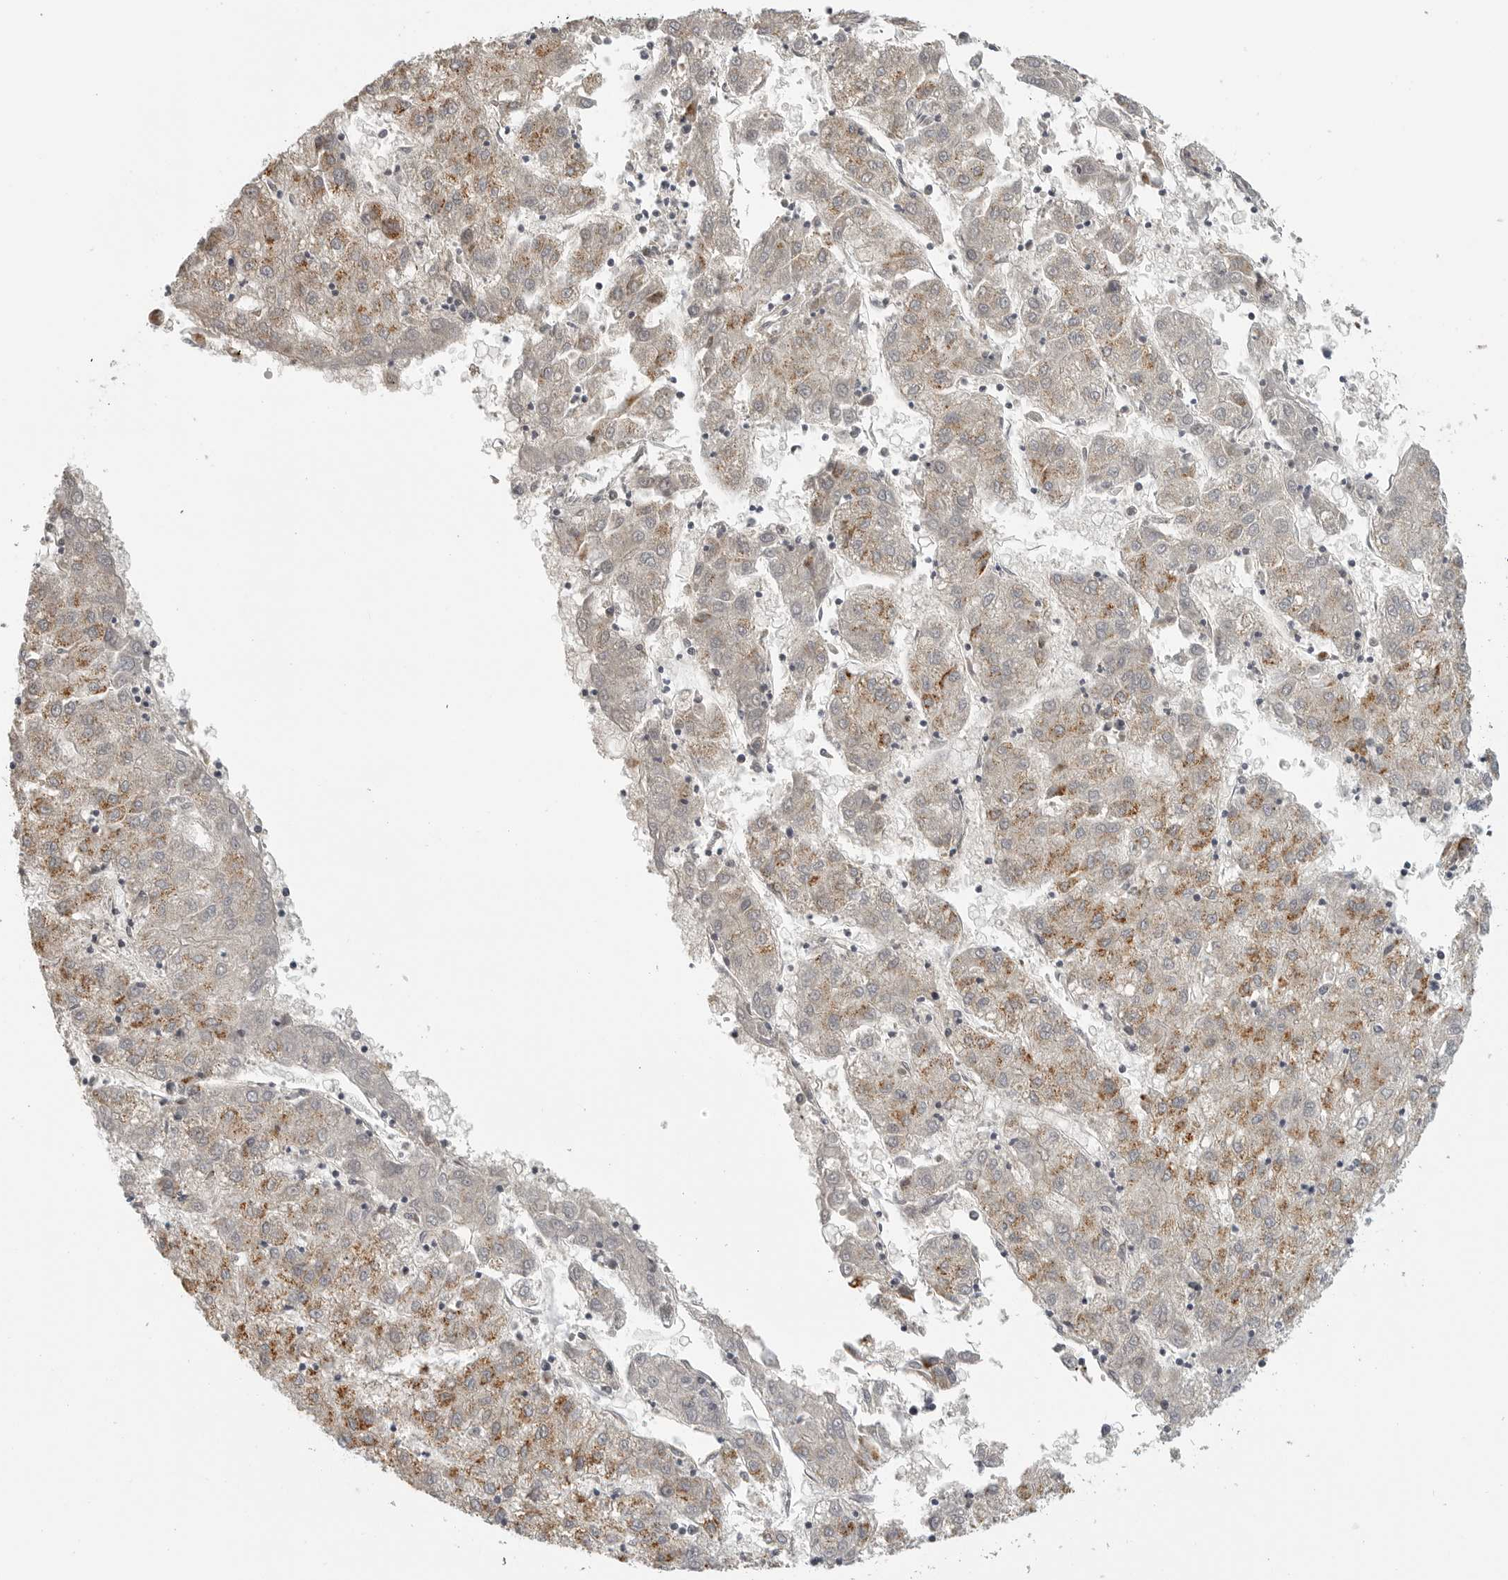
{"staining": {"intensity": "moderate", "quantity": "25%-75%", "location": "cytoplasmic/membranous"}, "tissue": "liver cancer", "cell_type": "Tumor cells", "image_type": "cancer", "snomed": [{"axis": "morphology", "description": "Carcinoma, Hepatocellular, NOS"}, {"axis": "topography", "description": "Liver"}], "caption": "This image shows liver hepatocellular carcinoma stained with IHC to label a protein in brown. The cytoplasmic/membranous of tumor cells show moderate positivity for the protein. Nuclei are counter-stained blue.", "gene": "RXFP3", "patient": {"sex": "male", "age": 72}}